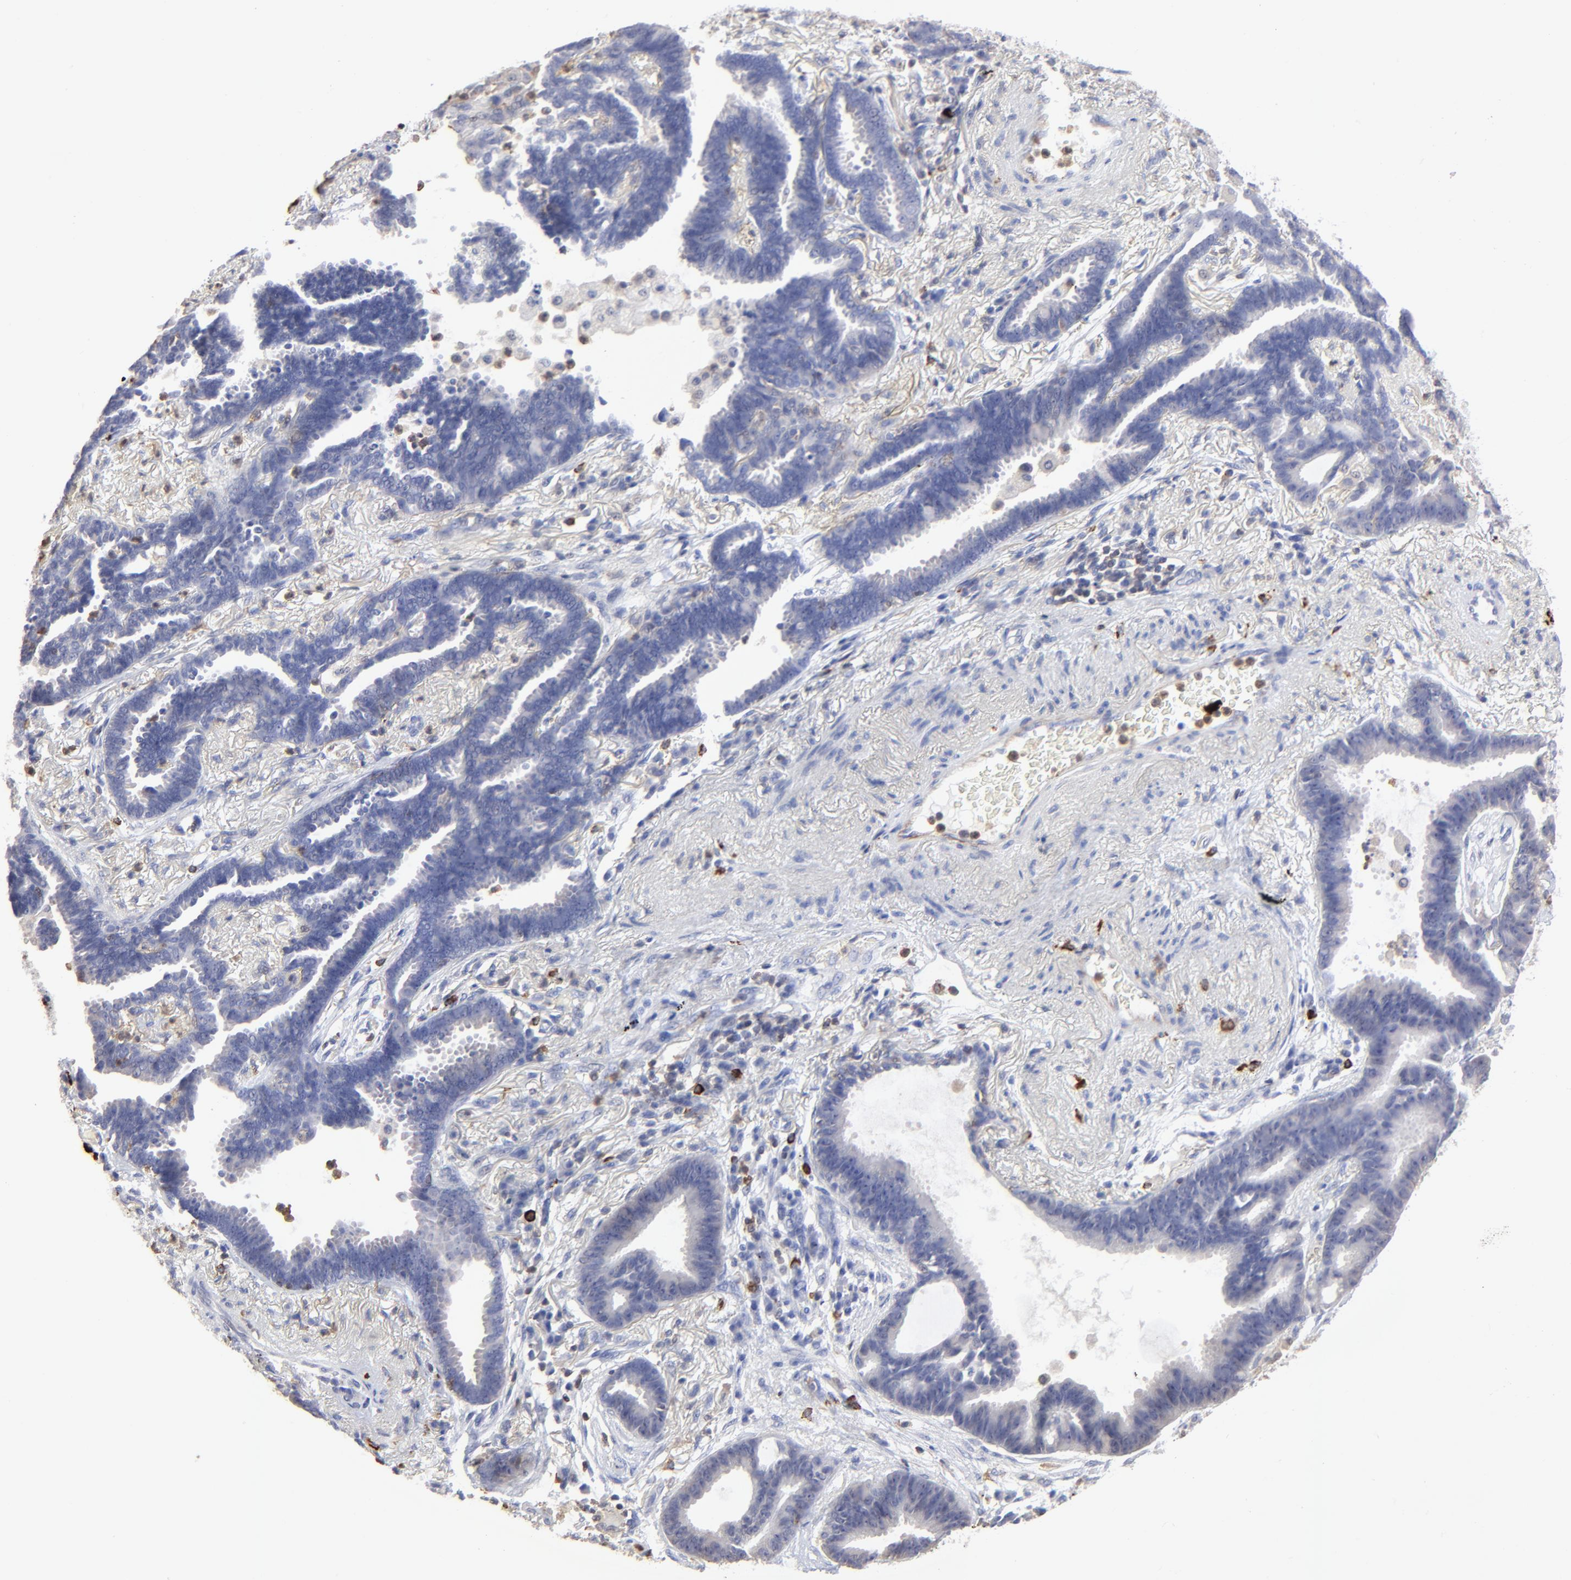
{"staining": {"intensity": "negative", "quantity": "none", "location": "none"}, "tissue": "lung cancer", "cell_type": "Tumor cells", "image_type": "cancer", "snomed": [{"axis": "morphology", "description": "Adenocarcinoma, NOS"}, {"axis": "topography", "description": "Lung"}], "caption": "The image reveals no staining of tumor cells in lung cancer (adenocarcinoma).", "gene": "TBXT", "patient": {"sex": "female", "age": 64}}